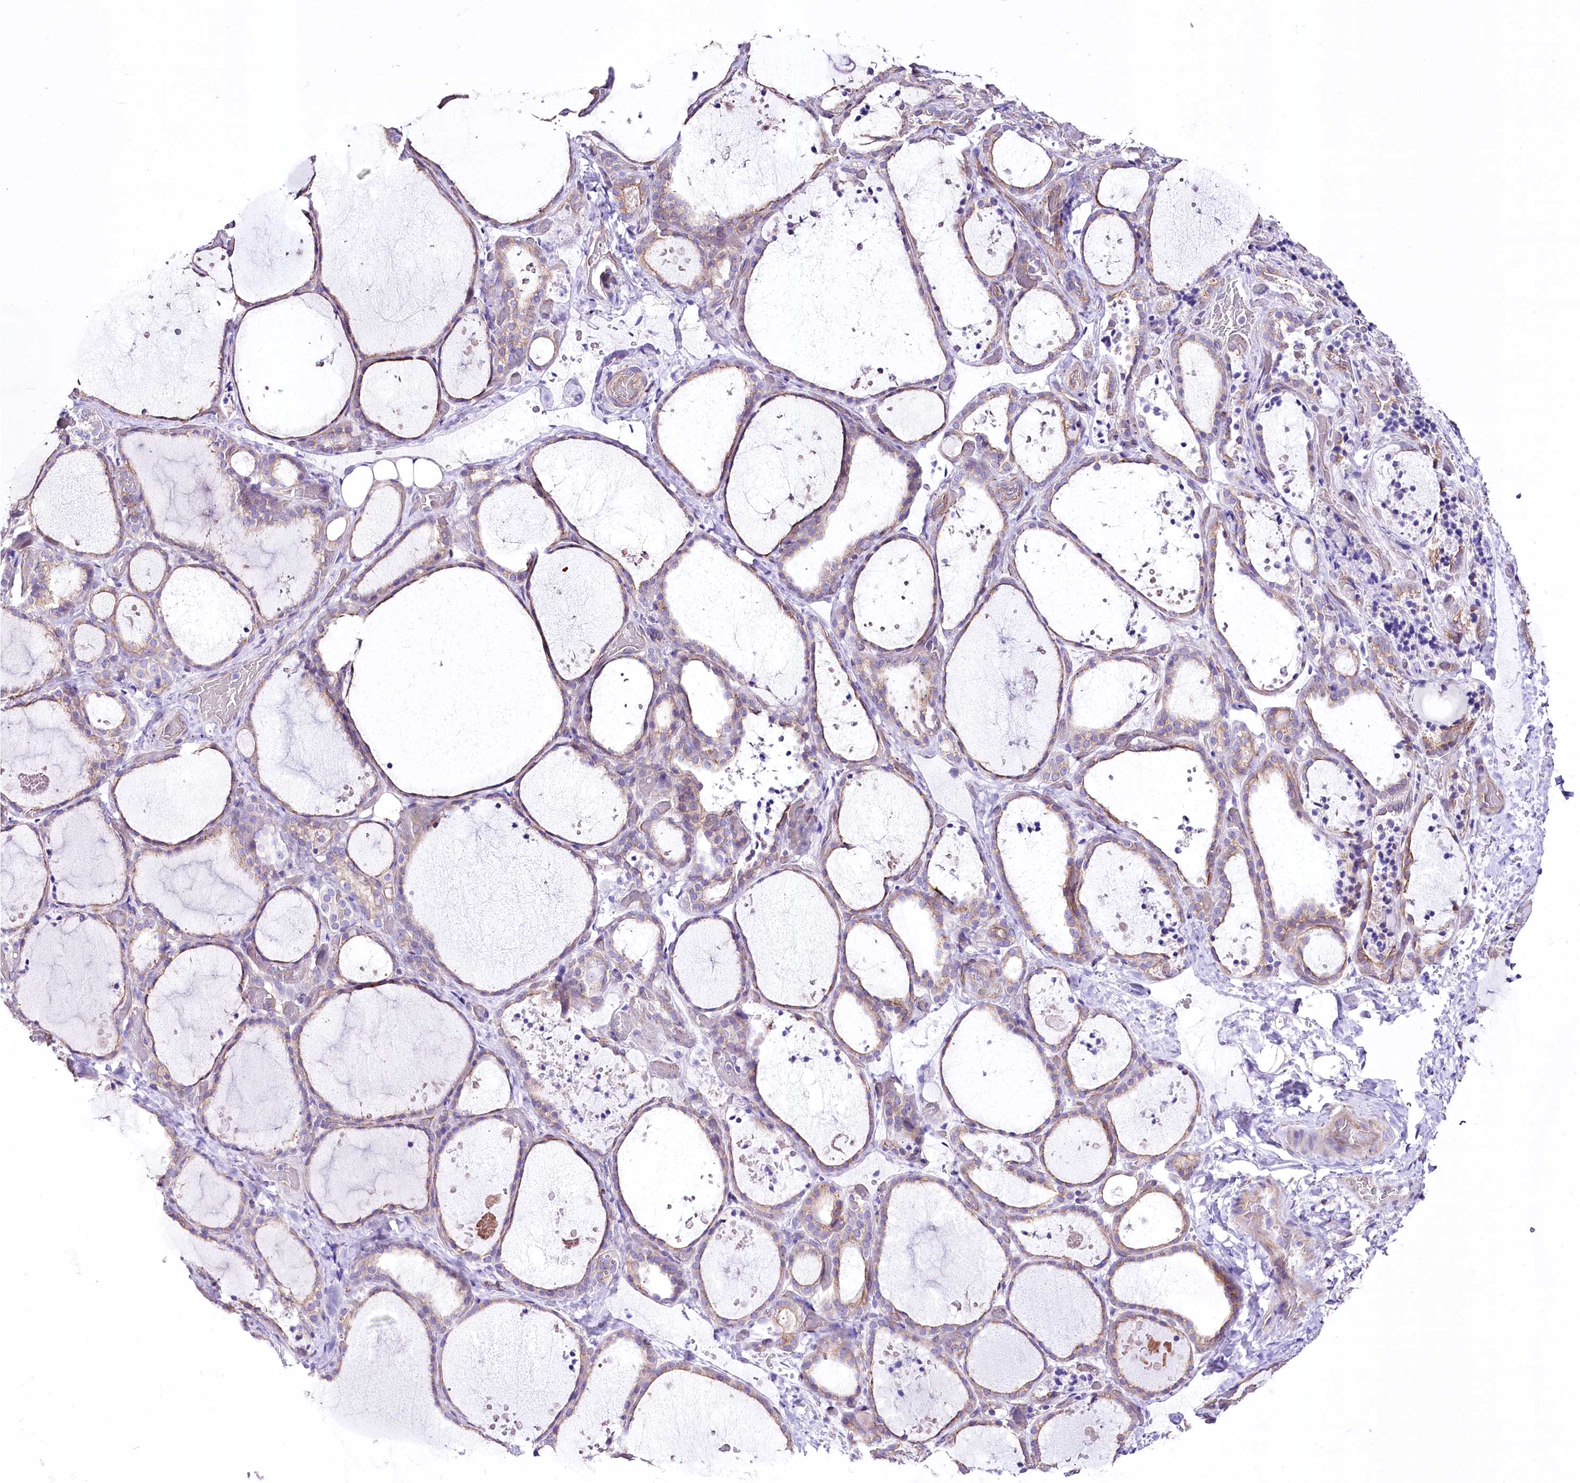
{"staining": {"intensity": "weak", "quantity": "25%-75%", "location": "cytoplasmic/membranous"}, "tissue": "thyroid gland", "cell_type": "Glandular cells", "image_type": "normal", "snomed": [{"axis": "morphology", "description": "Normal tissue, NOS"}, {"axis": "topography", "description": "Thyroid gland"}], "caption": "Protein staining reveals weak cytoplasmic/membranous positivity in approximately 25%-75% of glandular cells in normal thyroid gland. (Brightfield microscopy of DAB IHC at high magnification).", "gene": "LRRC34", "patient": {"sex": "female", "age": 44}}